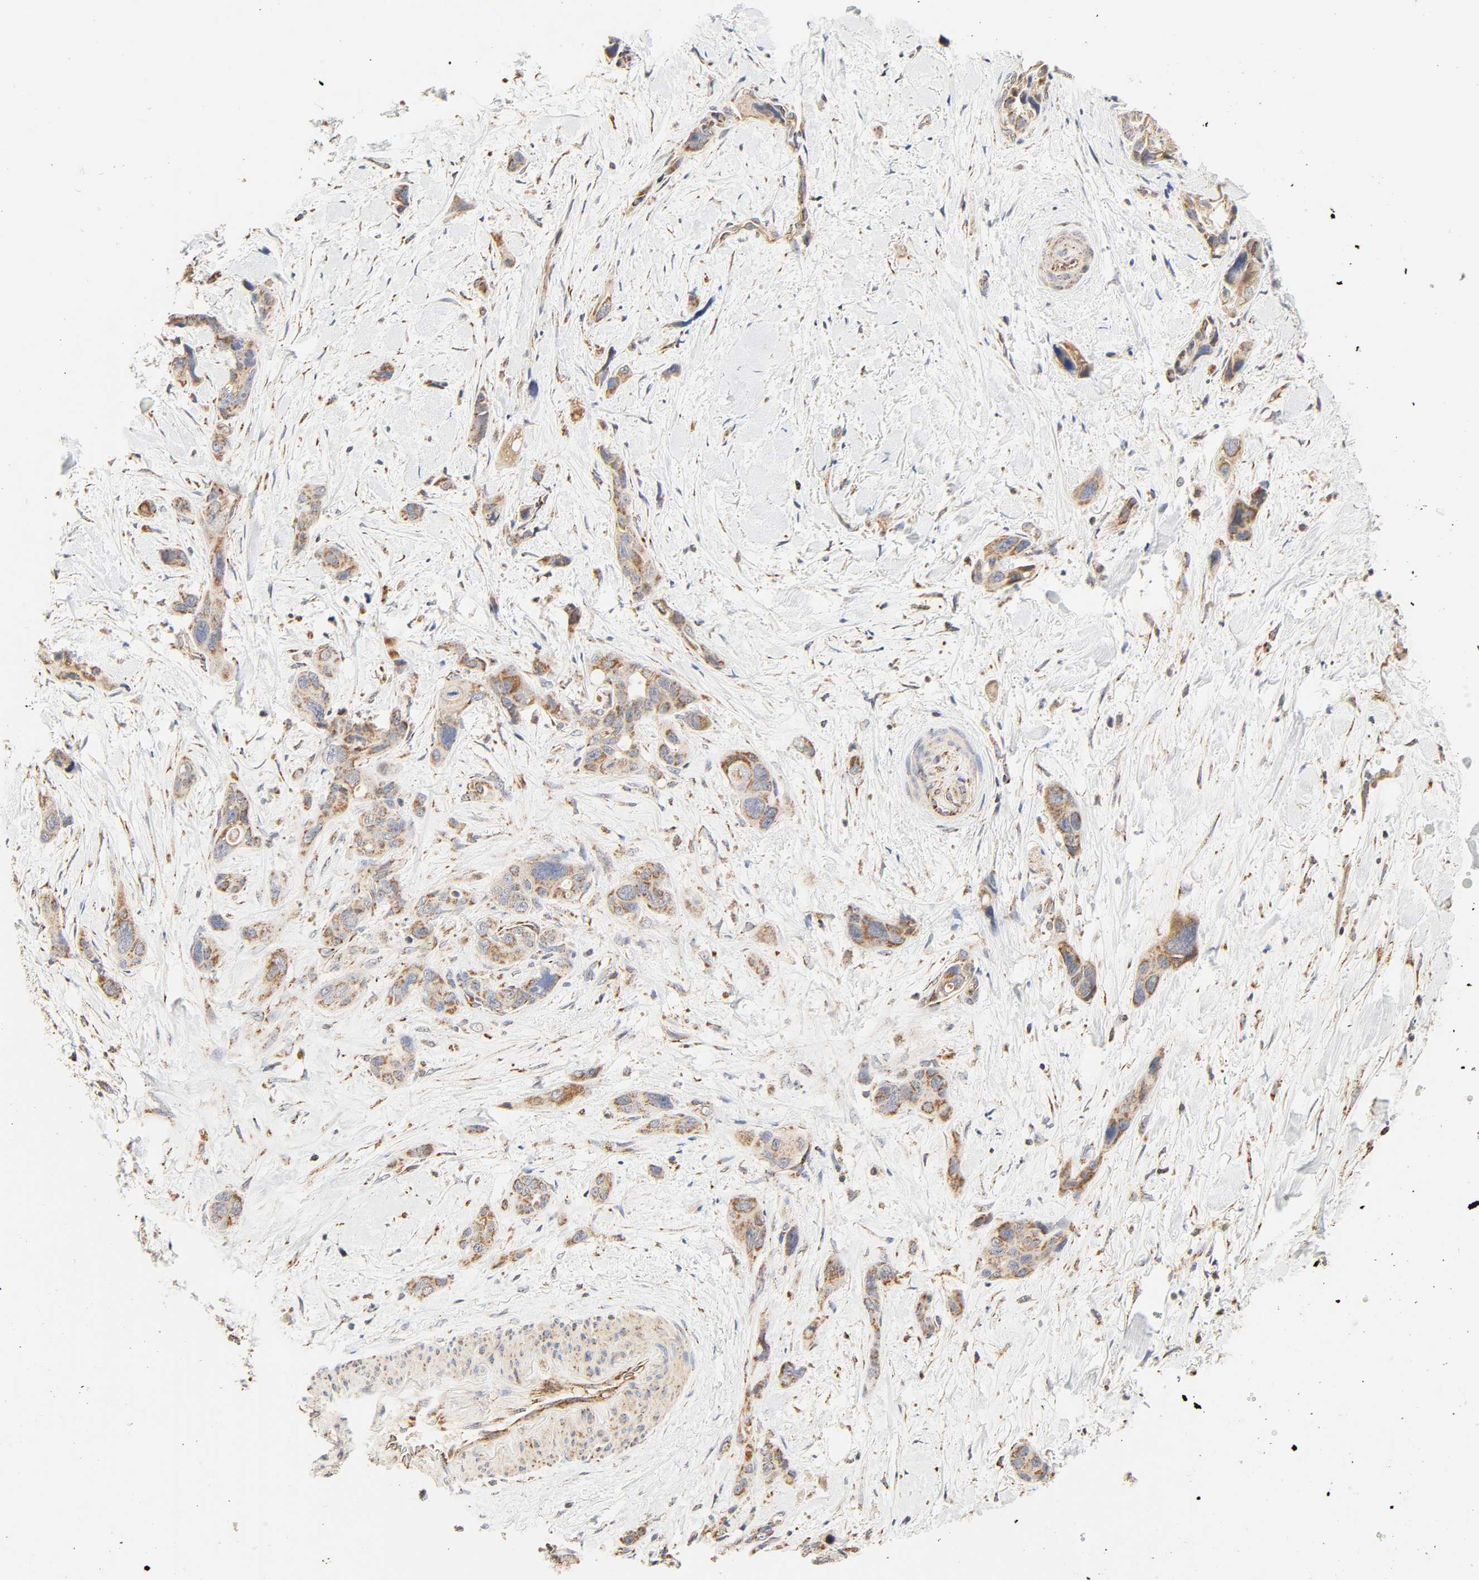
{"staining": {"intensity": "moderate", "quantity": ">75%", "location": "cytoplasmic/membranous"}, "tissue": "pancreatic cancer", "cell_type": "Tumor cells", "image_type": "cancer", "snomed": [{"axis": "morphology", "description": "Adenocarcinoma, NOS"}, {"axis": "topography", "description": "Pancreas"}], "caption": "Pancreatic cancer (adenocarcinoma) stained with IHC reveals moderate cytoplasmic/membranous staining in approximately >75% of tumor cells. The staining was performed using DAB to visualize the protein expression in brown, while the nuclei were stained in blue with hematoxylin (Magnification: 20x).", "gene": "ZMAT5", "patient": {"sex": "male", "age": 46}}